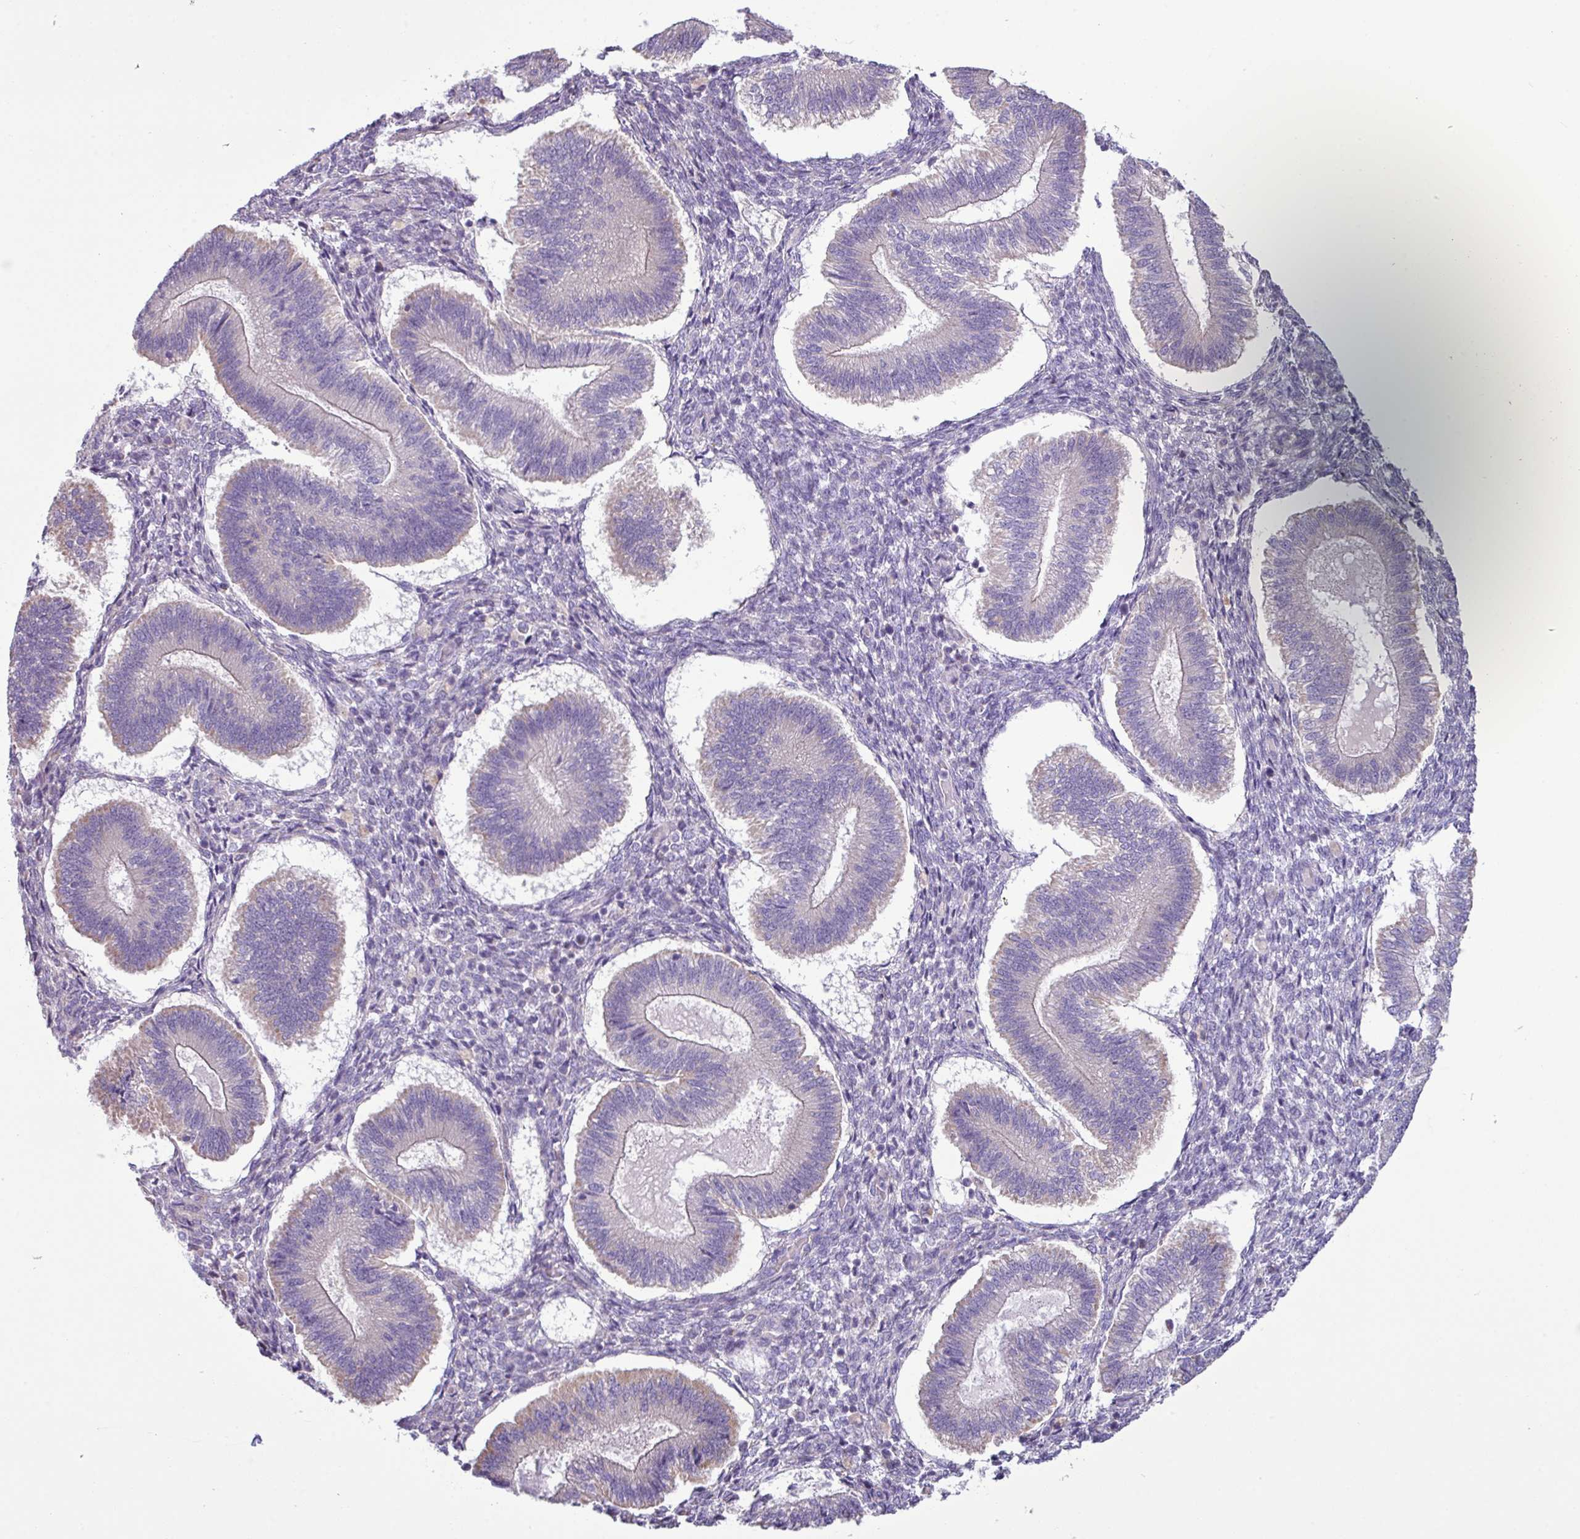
{"staining": {"intensity": "negative", "quantity": "none", "location": "none"}, "tissue": "endometrium", "cell_type": "Cells in endometrial stroma", "image_type": "normal", "snomed": [{"axis": "morphology", "description": "Normal tissue, NOS"}, {"axis": "topography", "description": "Endometrium"}], "caption": "Cells in endometrial stroma show no significant staining in benign endometrium. (Stains: DAB immunohistochemistry (IHC) with hematoxylin counter stain, Microscopy: brightfield microscopy at high magnification).", "gene": "IRGC", "patient": {"sex": "female", "age": 25}}